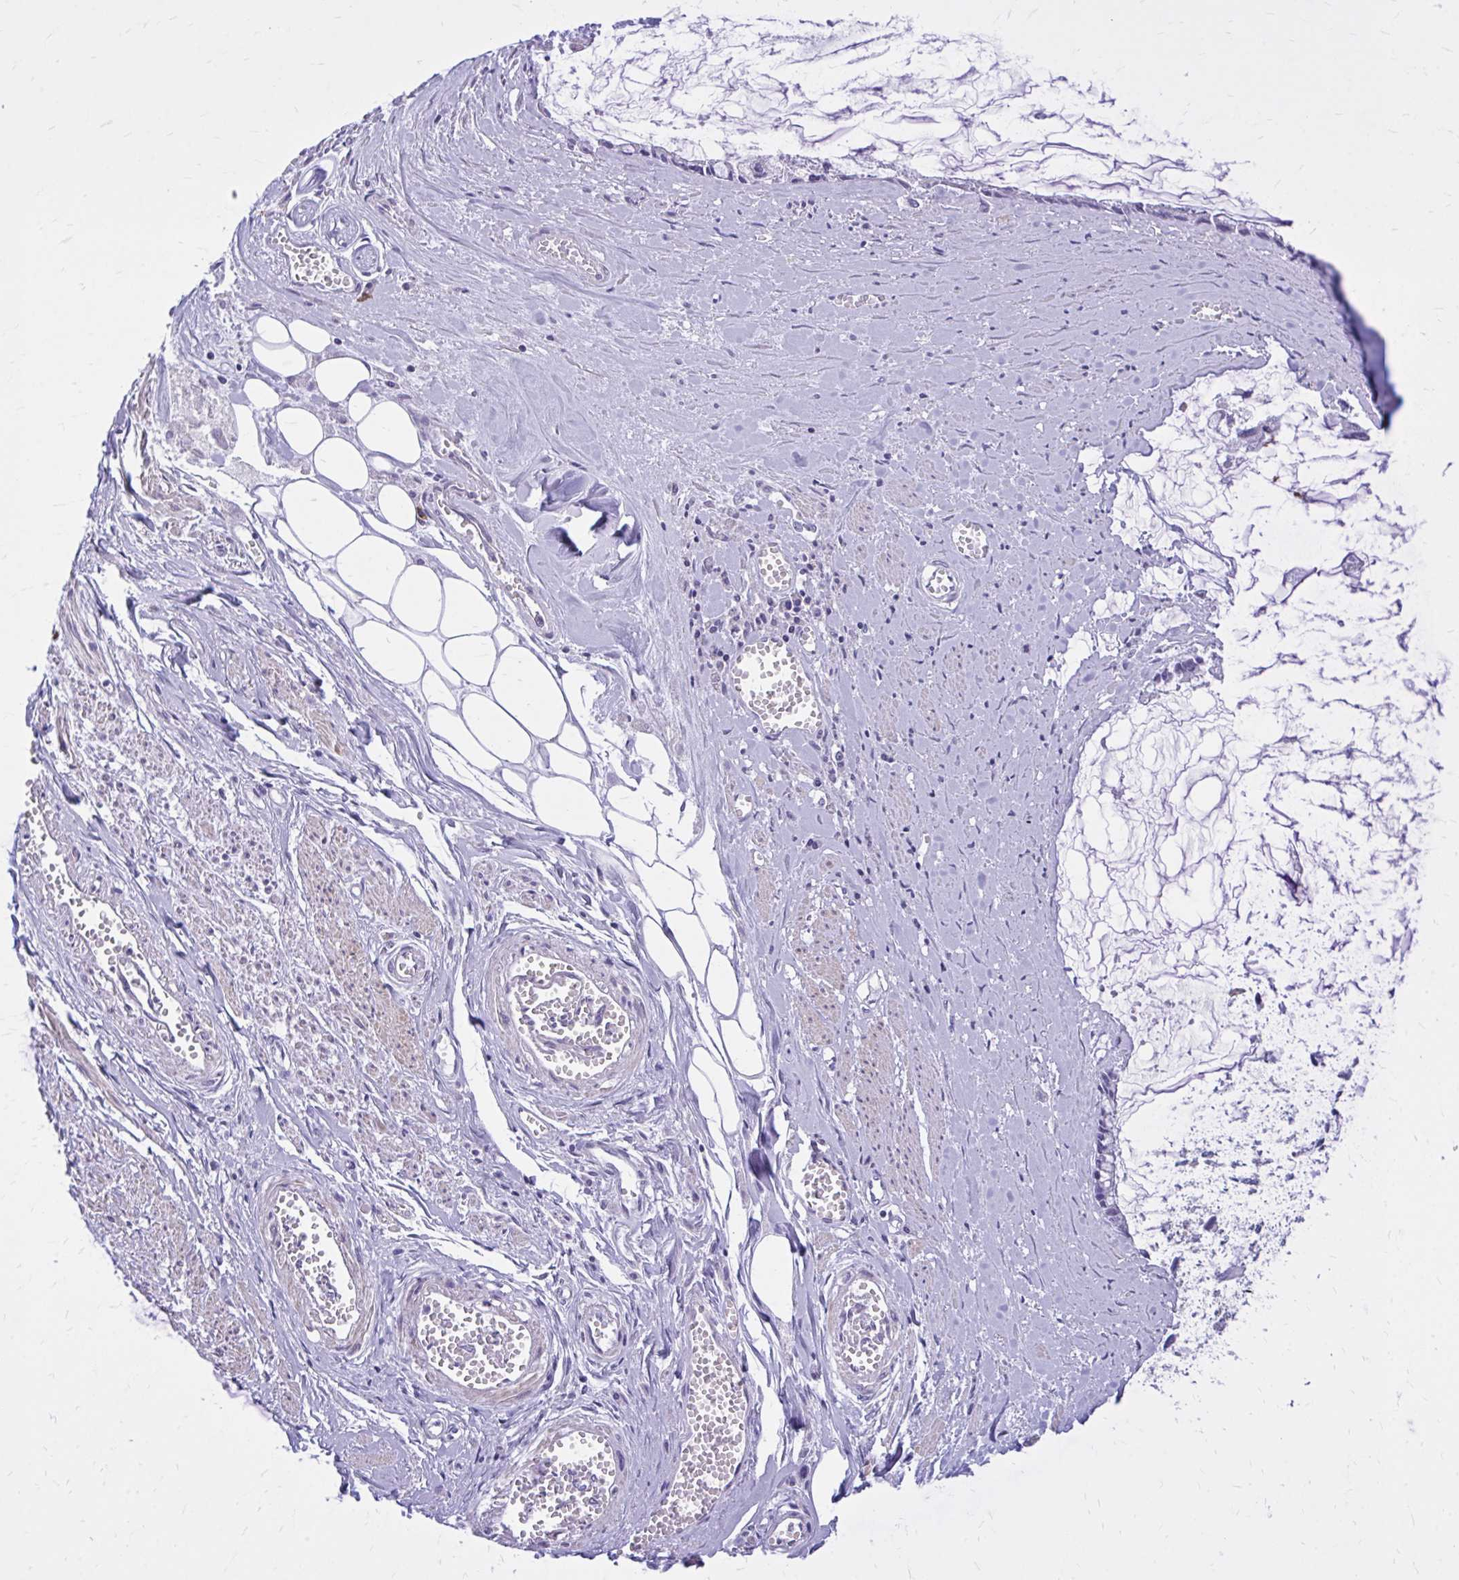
{"staining": {"intensity": "negative", "quantity": "none", "location": "none"}, "tissue": "ovarian cancer", "cell_type": "Tumor cells", "image_type": "cancer", "snomed": [{"axis": "morphology", "description": "Cystadenocarcinoma, mucinous, NOS"}, {"axis": "topography", "description": "Ovary"}], "caption": "Immunohistochemical staining of ovarian cancer (mucinous cystadenocarcinoma) displays no significant positivity in tumor cells.", "gene": "ZBTB25", "patient": {"sex": "female", "age": 90}}